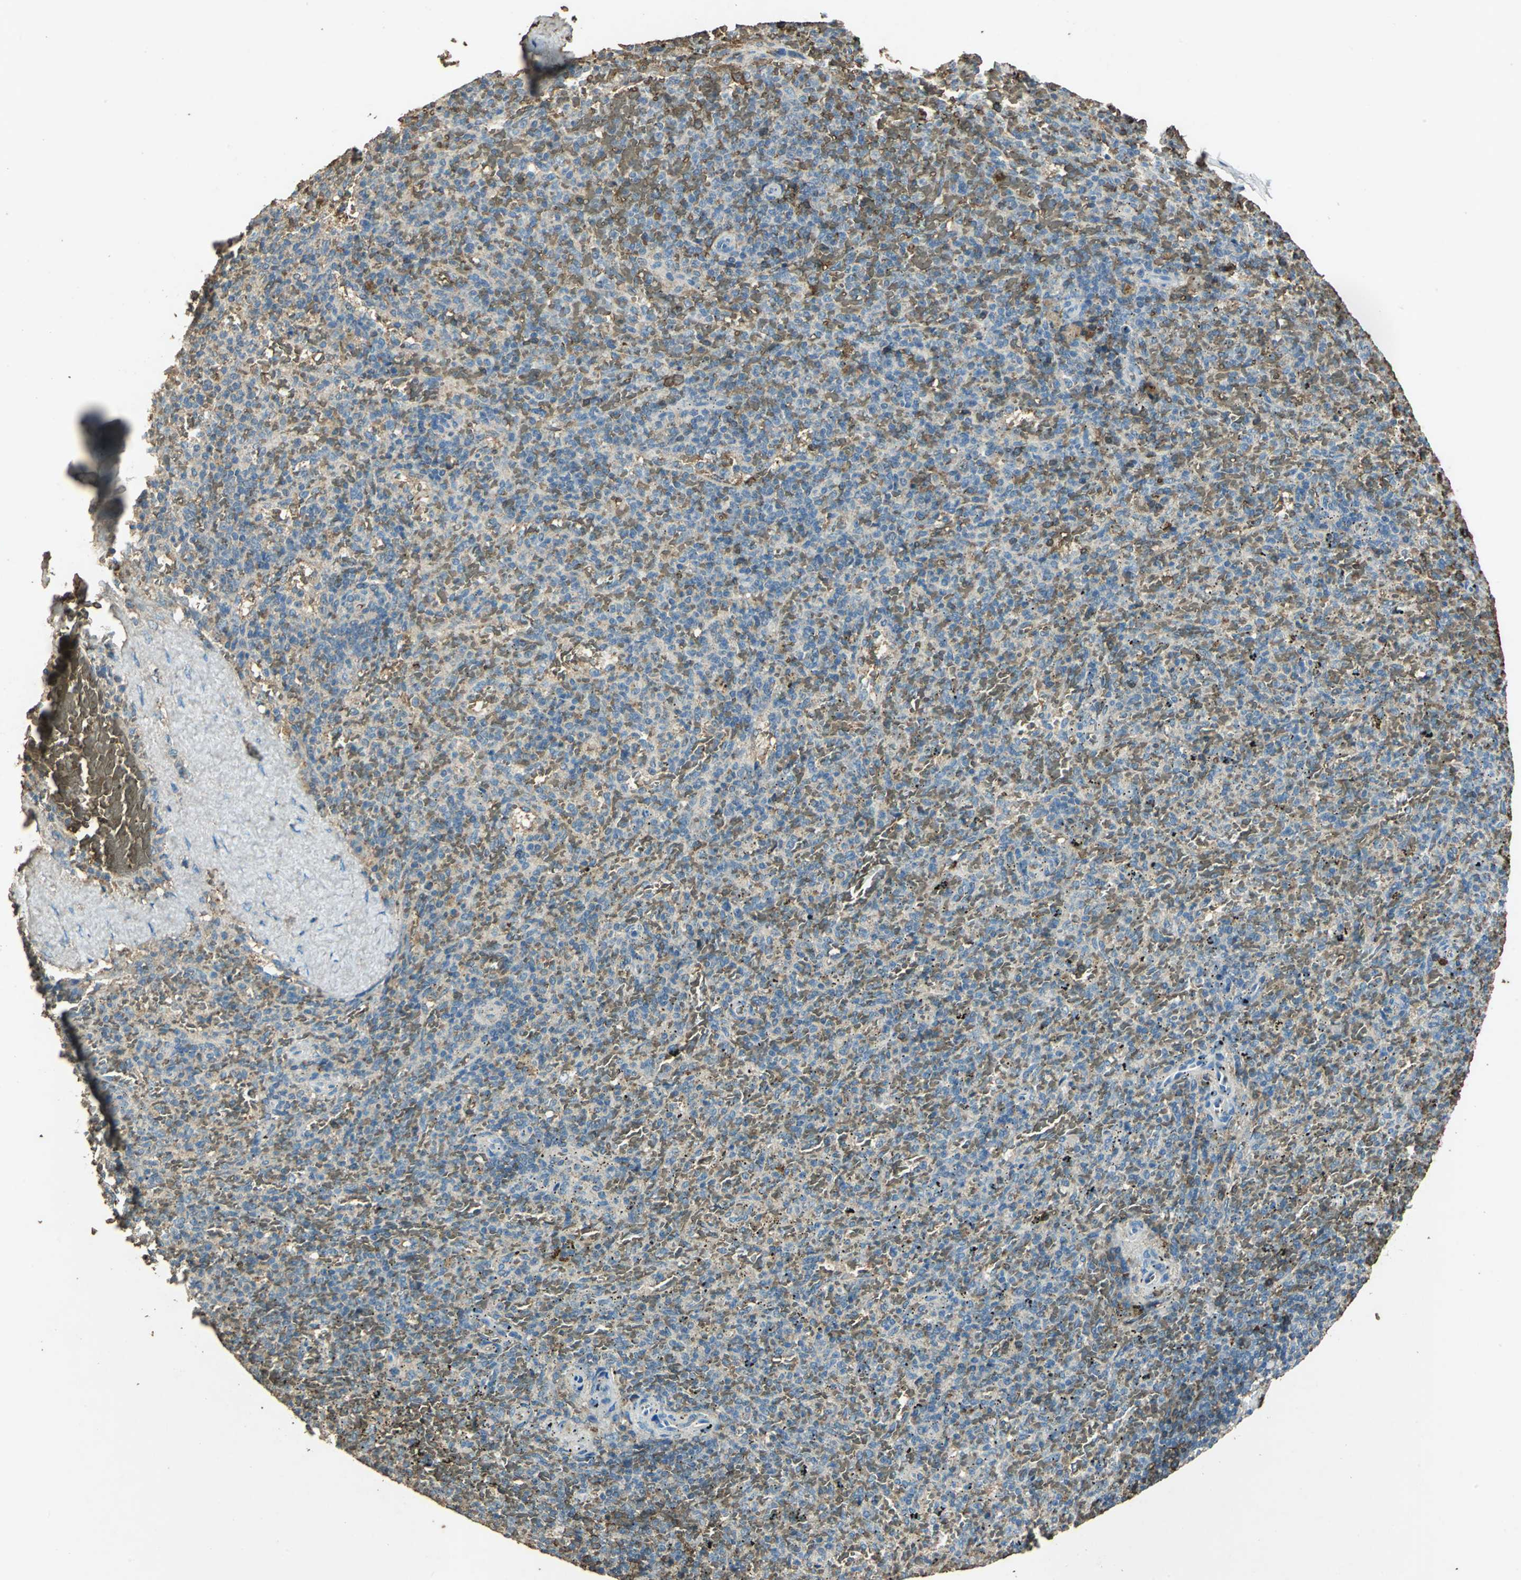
{"staining": {"intensity": "strong", "quantity": ">75%", "location": "cytoplasmic/membranous"}, "tissue": "spleen", "cell_type": "Cells in red pulp", "image_type": "normal", "snomed": [{"axis": "morphology", "description": "Normal tissue, NOS"}, {"axis": "topography", "description": "Spleen"}], "caption": "Brown immunohistochemical staining in unremarkable spleen demonstrates strong cytoplasmic/membranous staining in about >75% of cells in red pulp.", "gene": "TRAPPC2", "patient": {"sex": "female", "age": 43}}